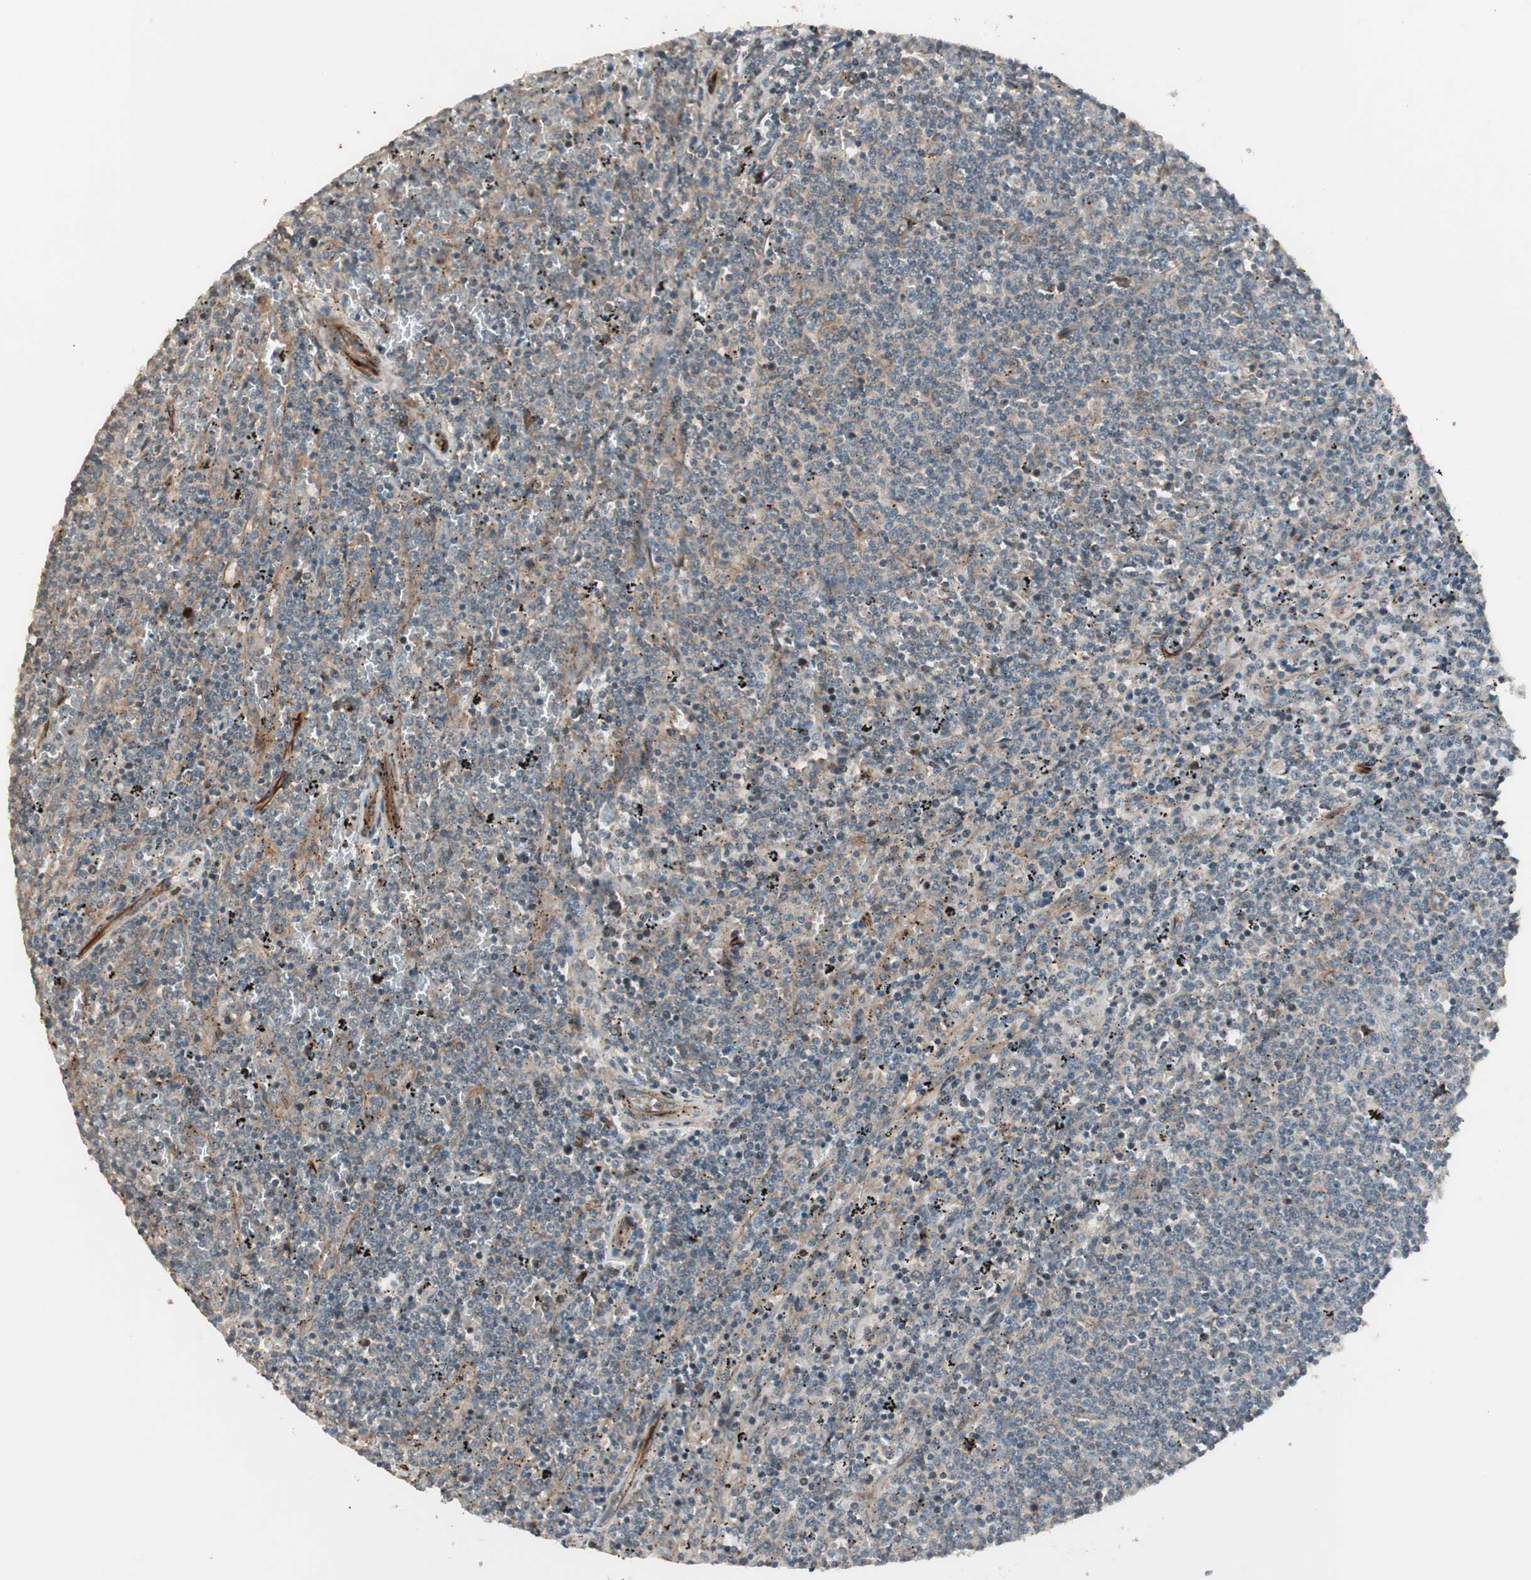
{"staining": {"intensity": "negative", "quantity": "none", "location": "none"}, "tissue": "lymphoma", "cell_type": "Tumor cells", "image_type": "cancer", "snomed": [{"axis": "morphology", "description": "Malignant lymphoma, non-Hodgkin's type, Low grade"}, {"axis": "topography", "description": "Spleen"}], "caption": "There is no significant staining in tumor cells of malignant lymphoma, non-Hodgkin's type (low-grade).", "gene": "PPP2R5E", "patient": {"sex": "female", "age": 50}}